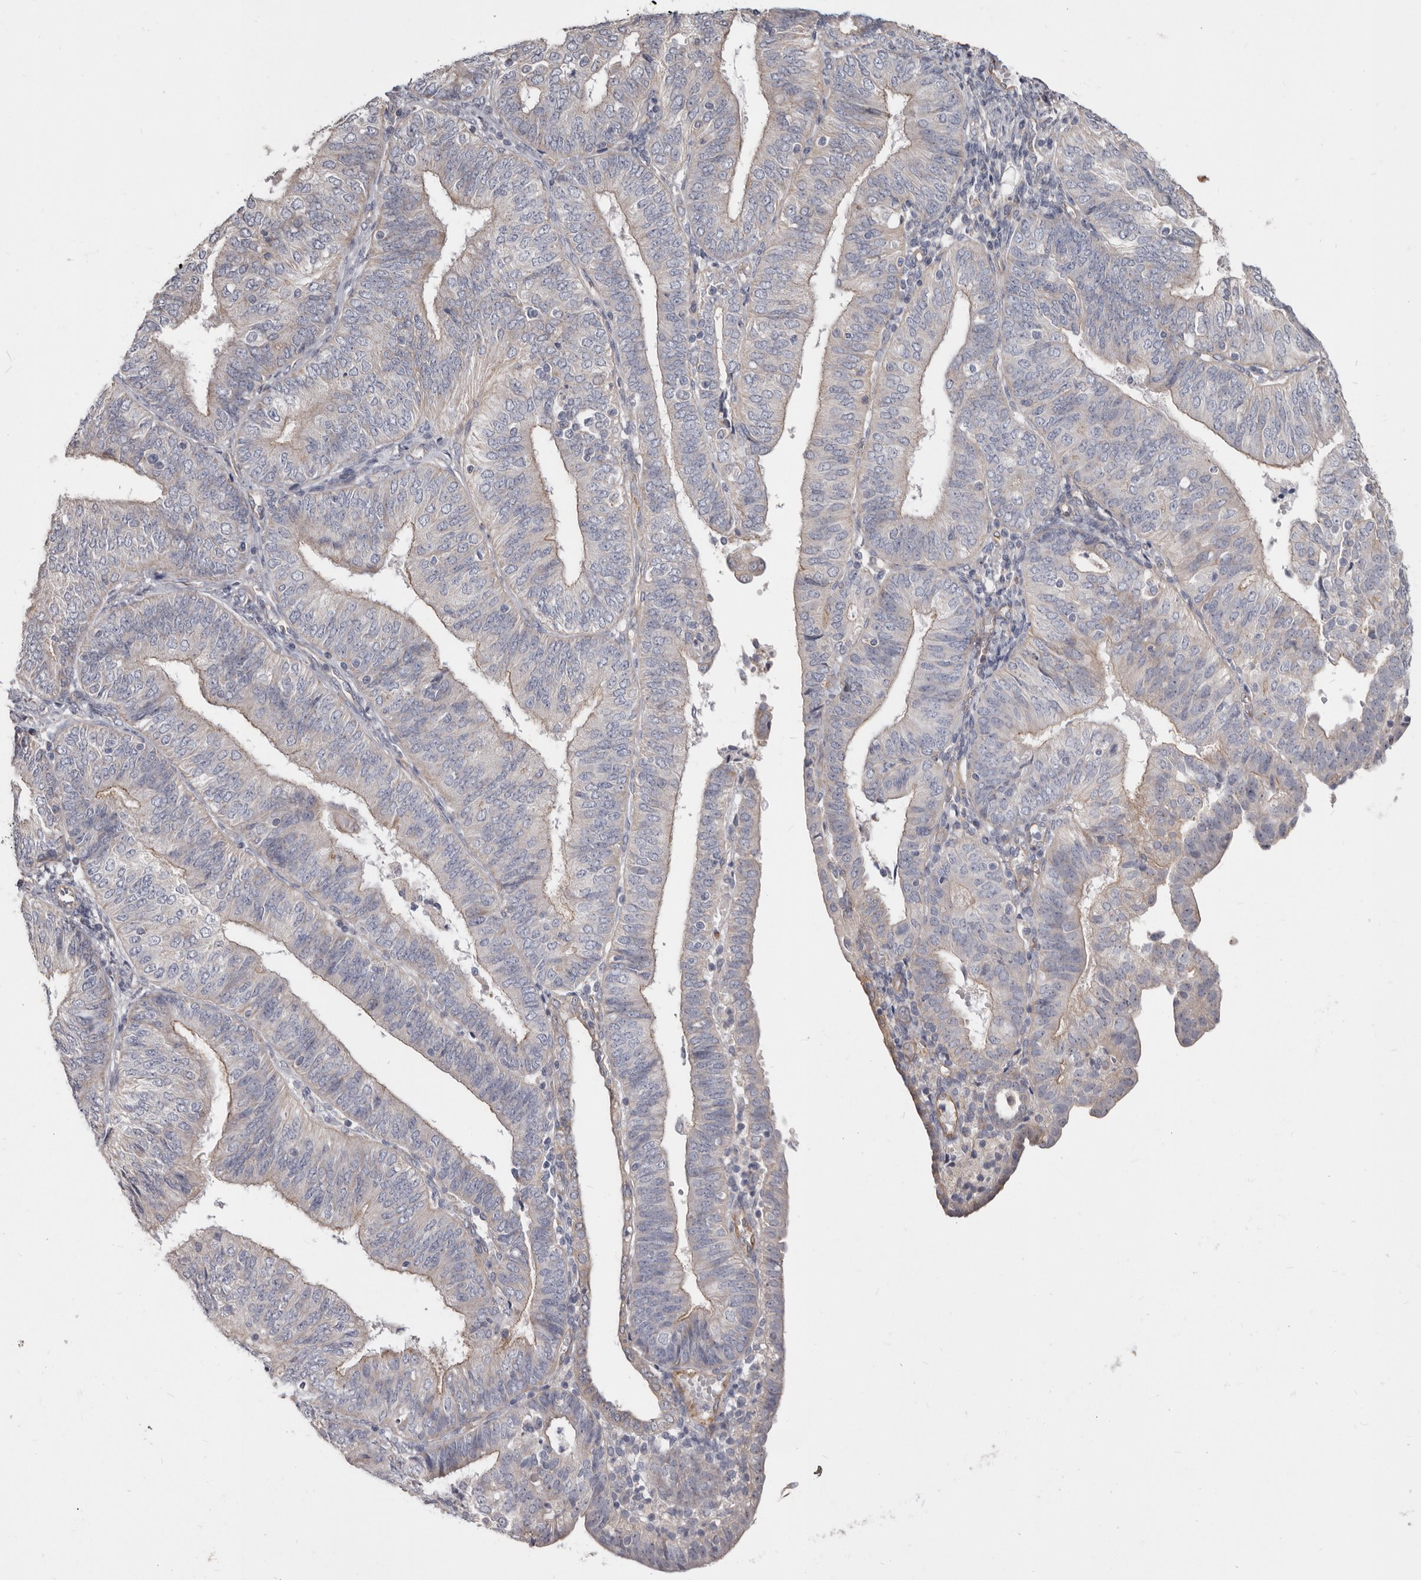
{"staining": {"intensity": "weak", "quantity": ">75%", "location": "cytoplasmic/membranous"}, "tissue": "endometrial cancer", "cell_type": "Tumor cells", "image_type": "cancer", "snomed": [{"axis": "morphology", "description": "Adenocarcinoma, NOS"}, {"axis": "topography", "description": "Endometrium"}], "caption": "The immunohistochemical stain shows weak cytoplasmic/membranous staining in tumor cells of adenocarcinoma (endometrial) tissue. The protein of interest is shown in brown color, while the nuclei are stained blue.", "gene": "FMO2", "patient": {"sex": "female", "age": 58}}